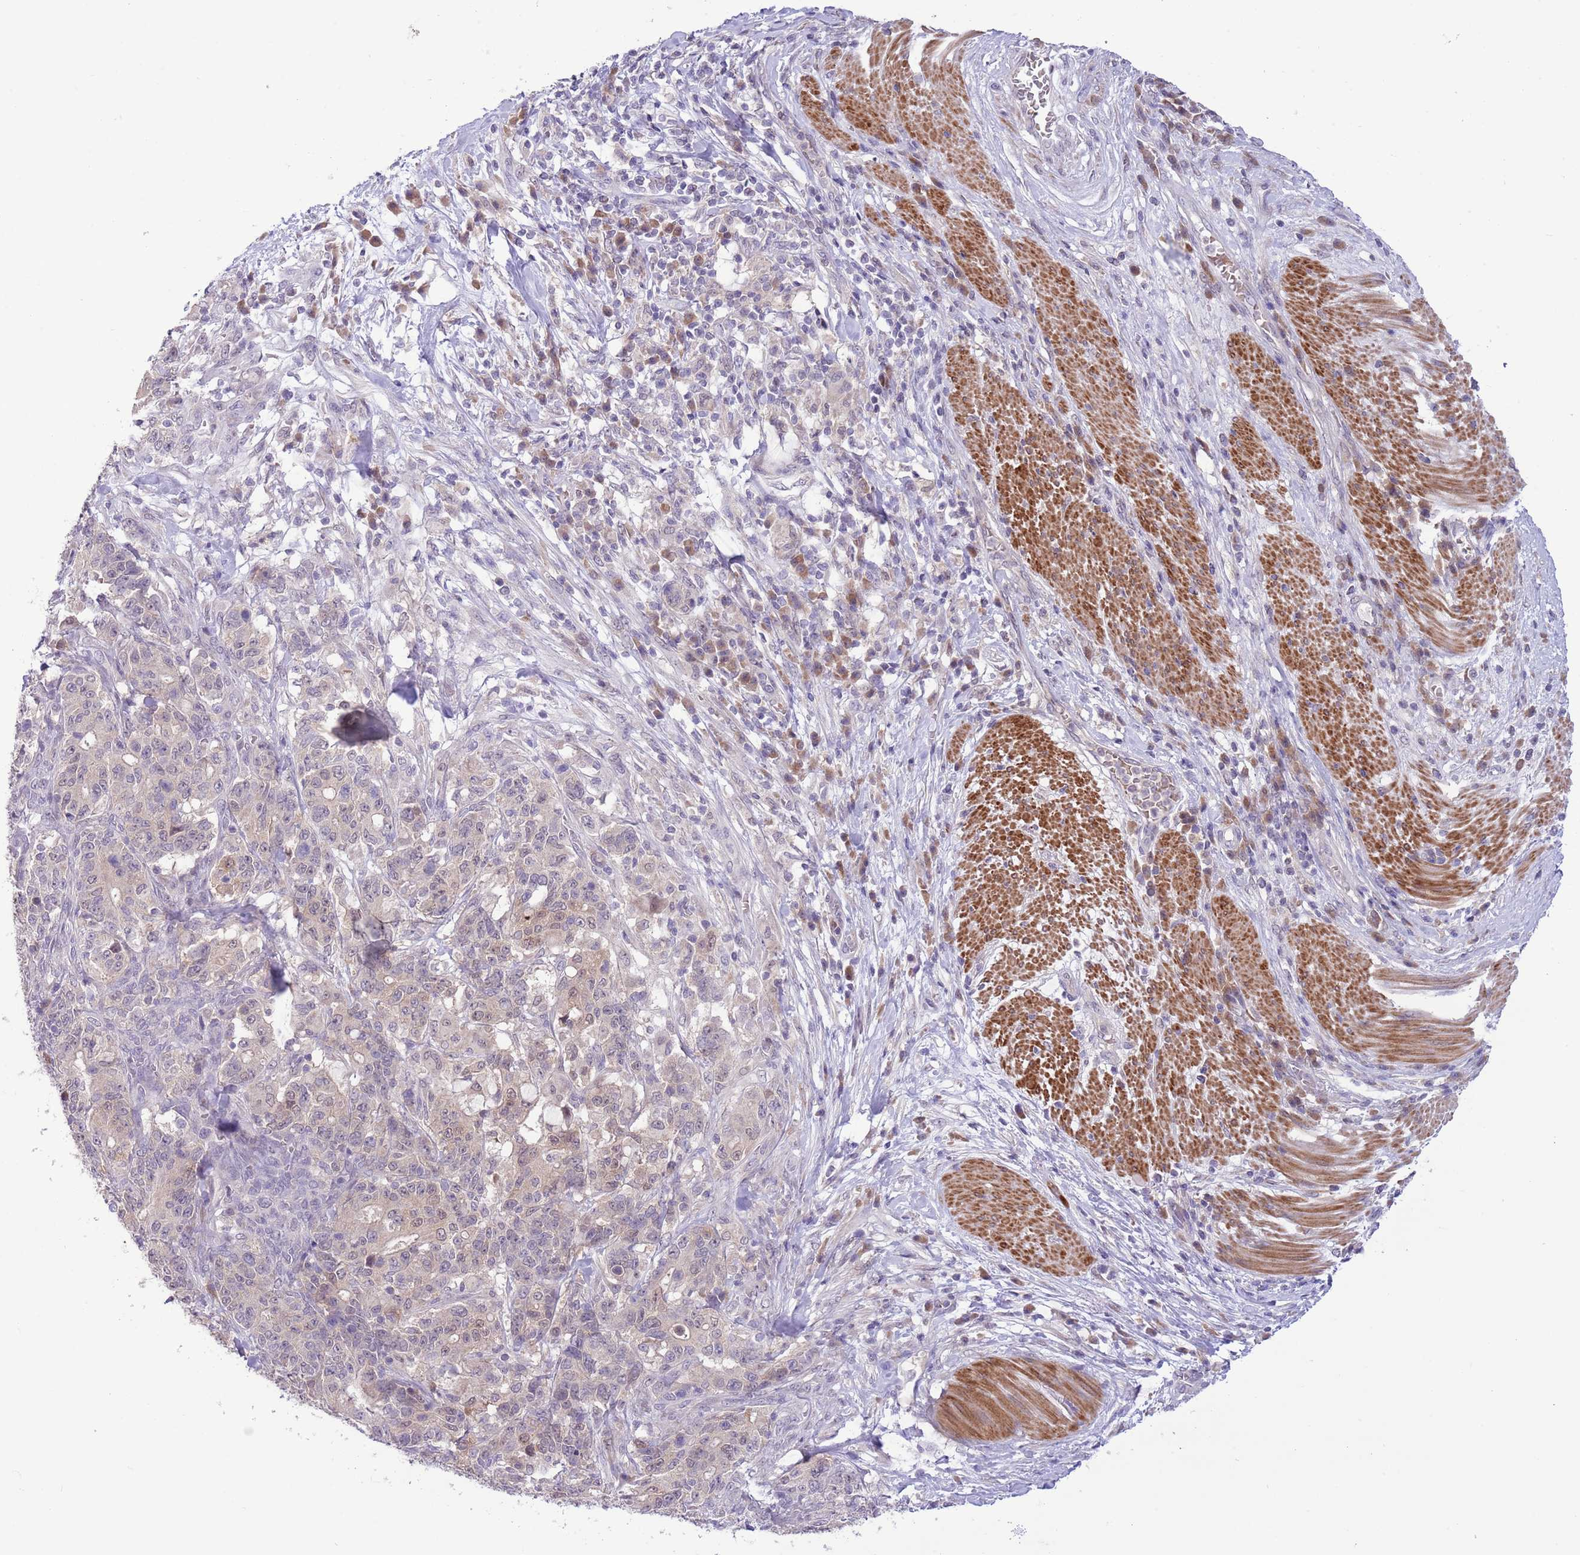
{"staining": {"intensity": "moderate", "quantity": ">75%", "location": "cytoplasmic/membranous,nuclear"}, "tissue": "stomach cancer", "cell_type": "Tumor cells", "image_type": "cancer", "snomed": [{"axis": "morphology", "description": "Normal tissue, NOS"}, {"axis": "morphology", "description": "Adenocarcinoma, NOS"}, {"axis": "topography", "description": "Stomach"}], "caption": "Tumor cells exhibit medium levels of moderate cytoplasmic/membranous and nuclear positivity in about >75% of cells in human stomach adenocarcinoma. Using DAB (3,3'-diaminobenzidine) (brown) and hematoxylin (blue) stains, captured at high magnification using brightfield microscopy.", "gene": "GALK2", "patient": {"sex": "female", "age": 64}}